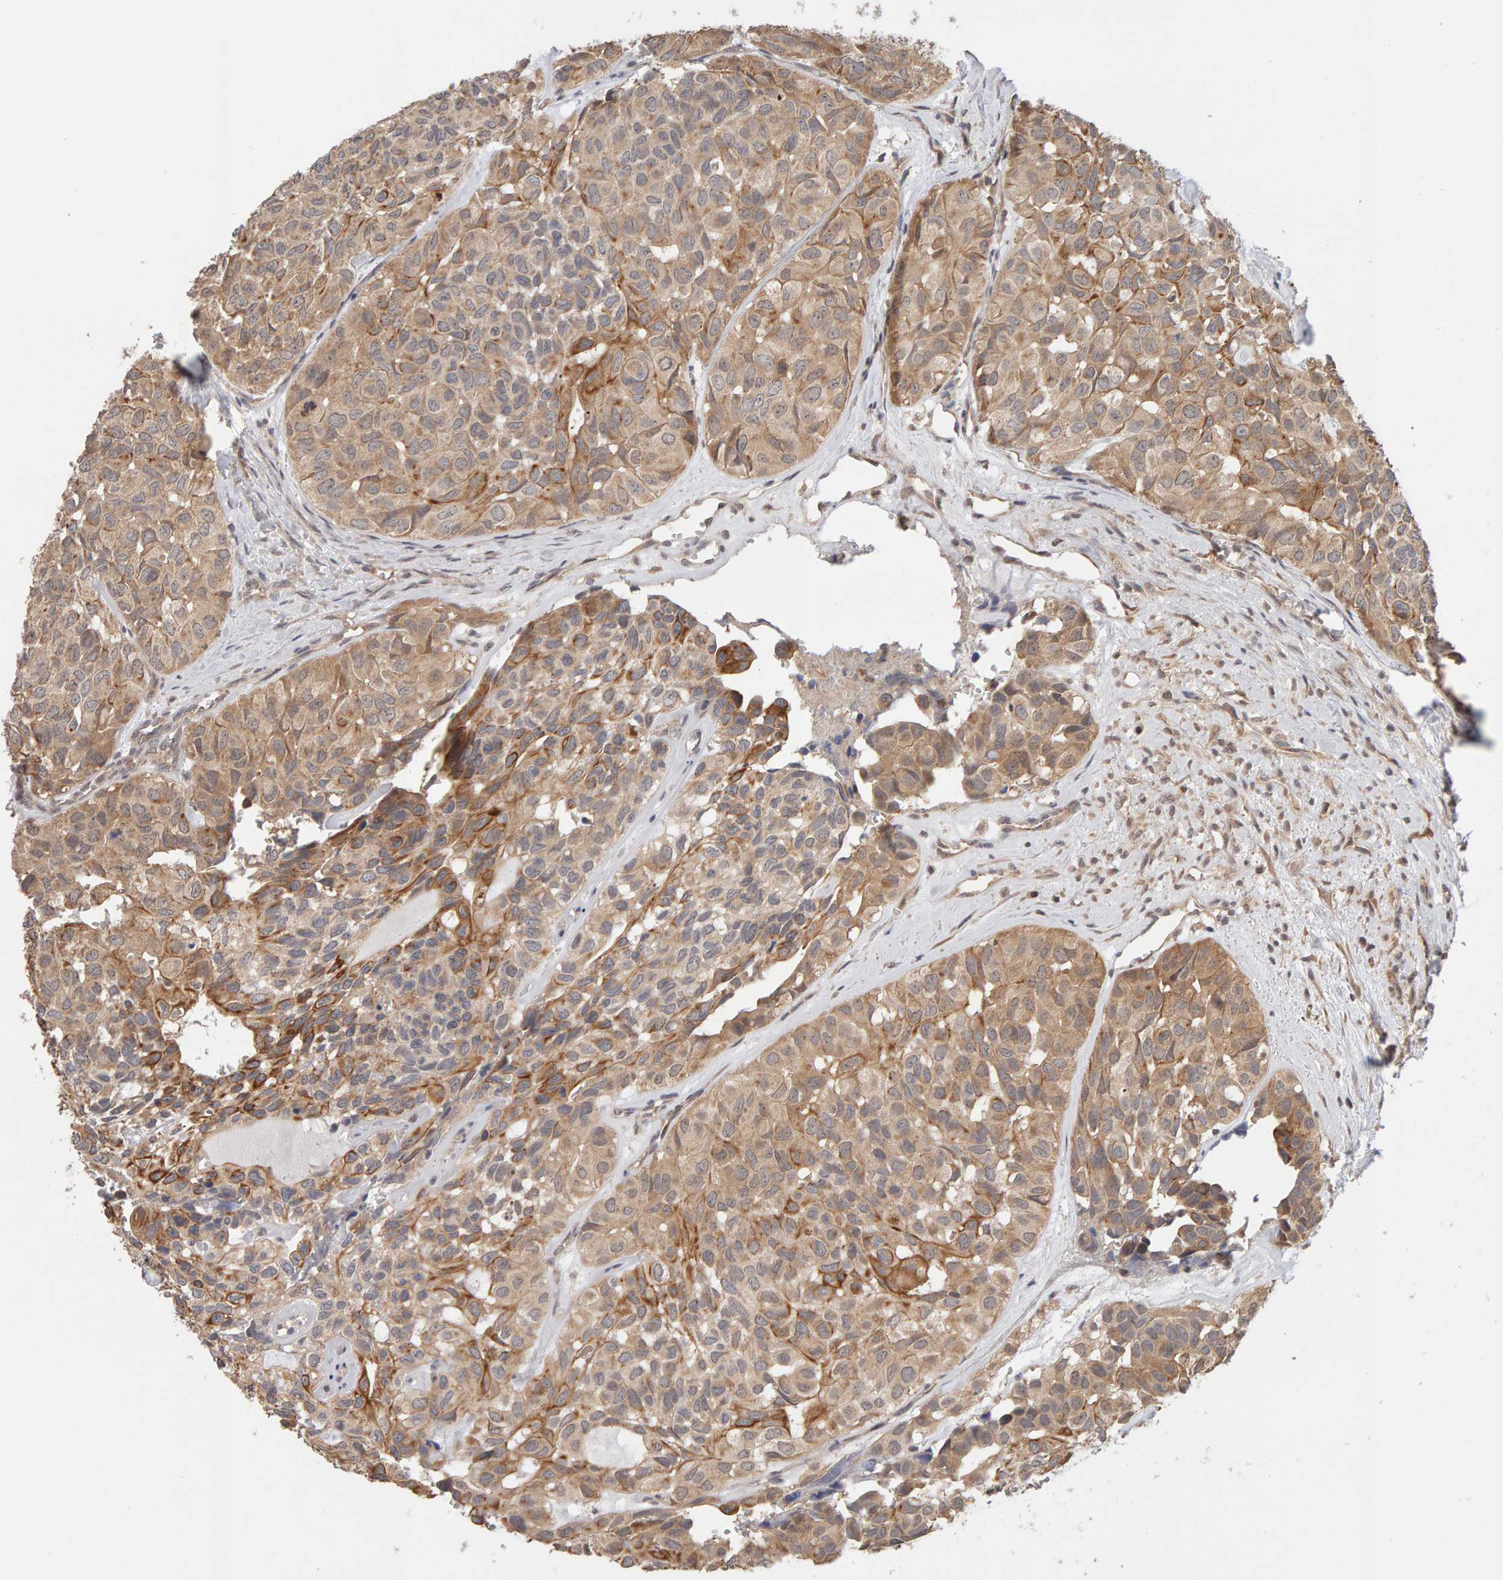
{"staining": {"intensity": "weak", "quantity": ">75%", "location": "cytoplasmic/membranous"}, "tissue": "head and neck cancer", "cell_type": "Tumor cells", "image_type": "cancer", "snomed": [{"axis": "morphology", "description": "Adenocarcinoma, NOS"}, {"axis": "topography", "description": "Salivary gland, NOS"}, {"axis": "topography", "description": "Head-Neck"}], "caption": "Protein expression by IHC demonstrates weak cytoplasmic/membranous expression in approximately >75% of tumor cells in head and neck cancer.", "gene": "DNAJC7", "patient": {"sex": "female", "age": 76}}